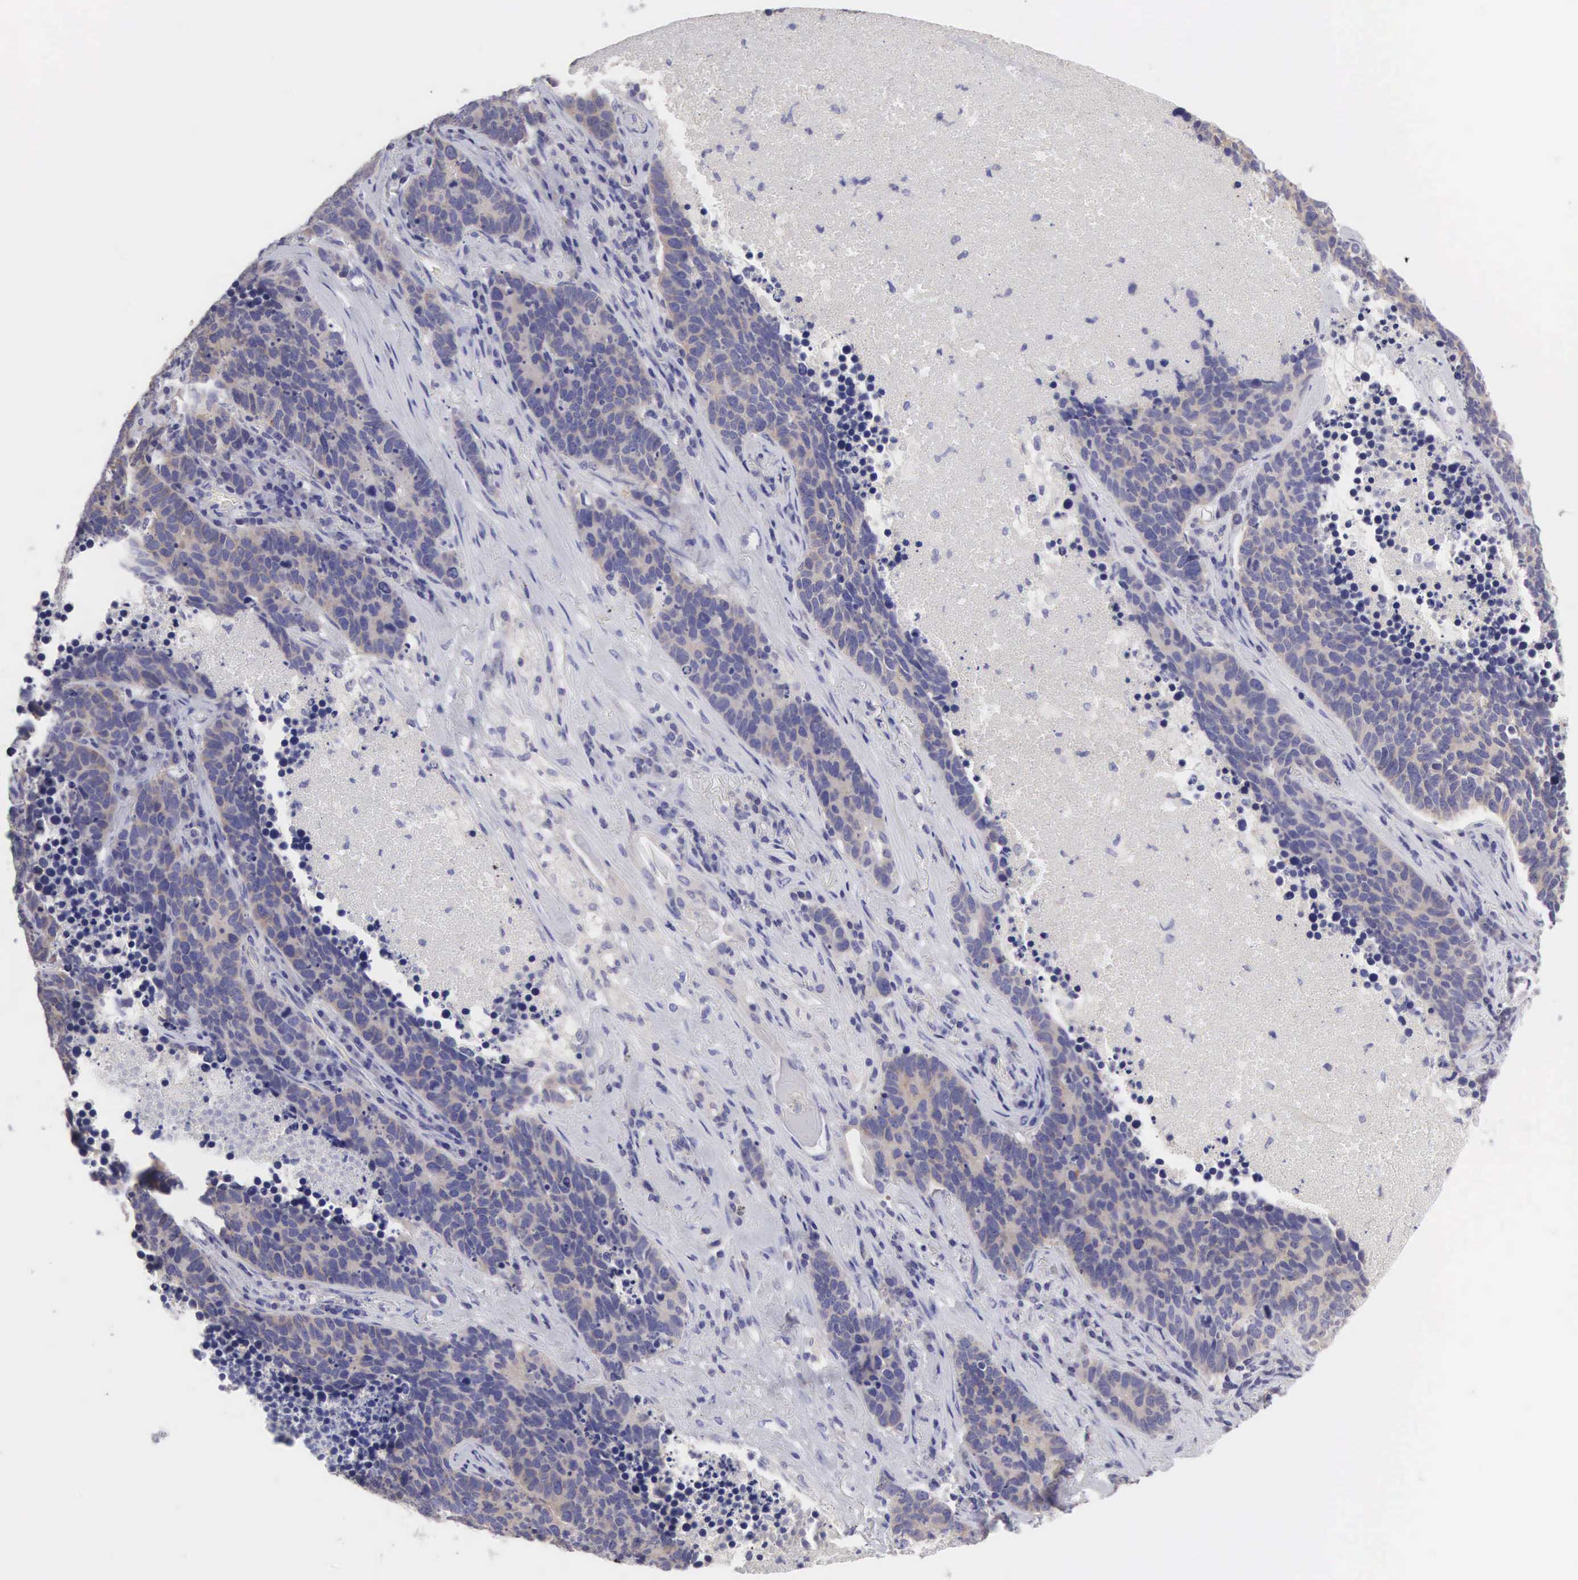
{"staining": {"intensity": "negative", "quantity": "none", "location": "none"}, "tissue": "lung cancer", "cell_type": "Tumor cells", "image_type": "cancer", "snomed": [{"axis": "morphology", "description": "Neoplasm, malignant, NOS"}, {"axis": "topography", "description": "Lung"}], "caption": "An image of human lung cancer is negative for staining in tumor cells.", "gene": "SLITRK4", "patient": {"sex": "female", "age": 75}}